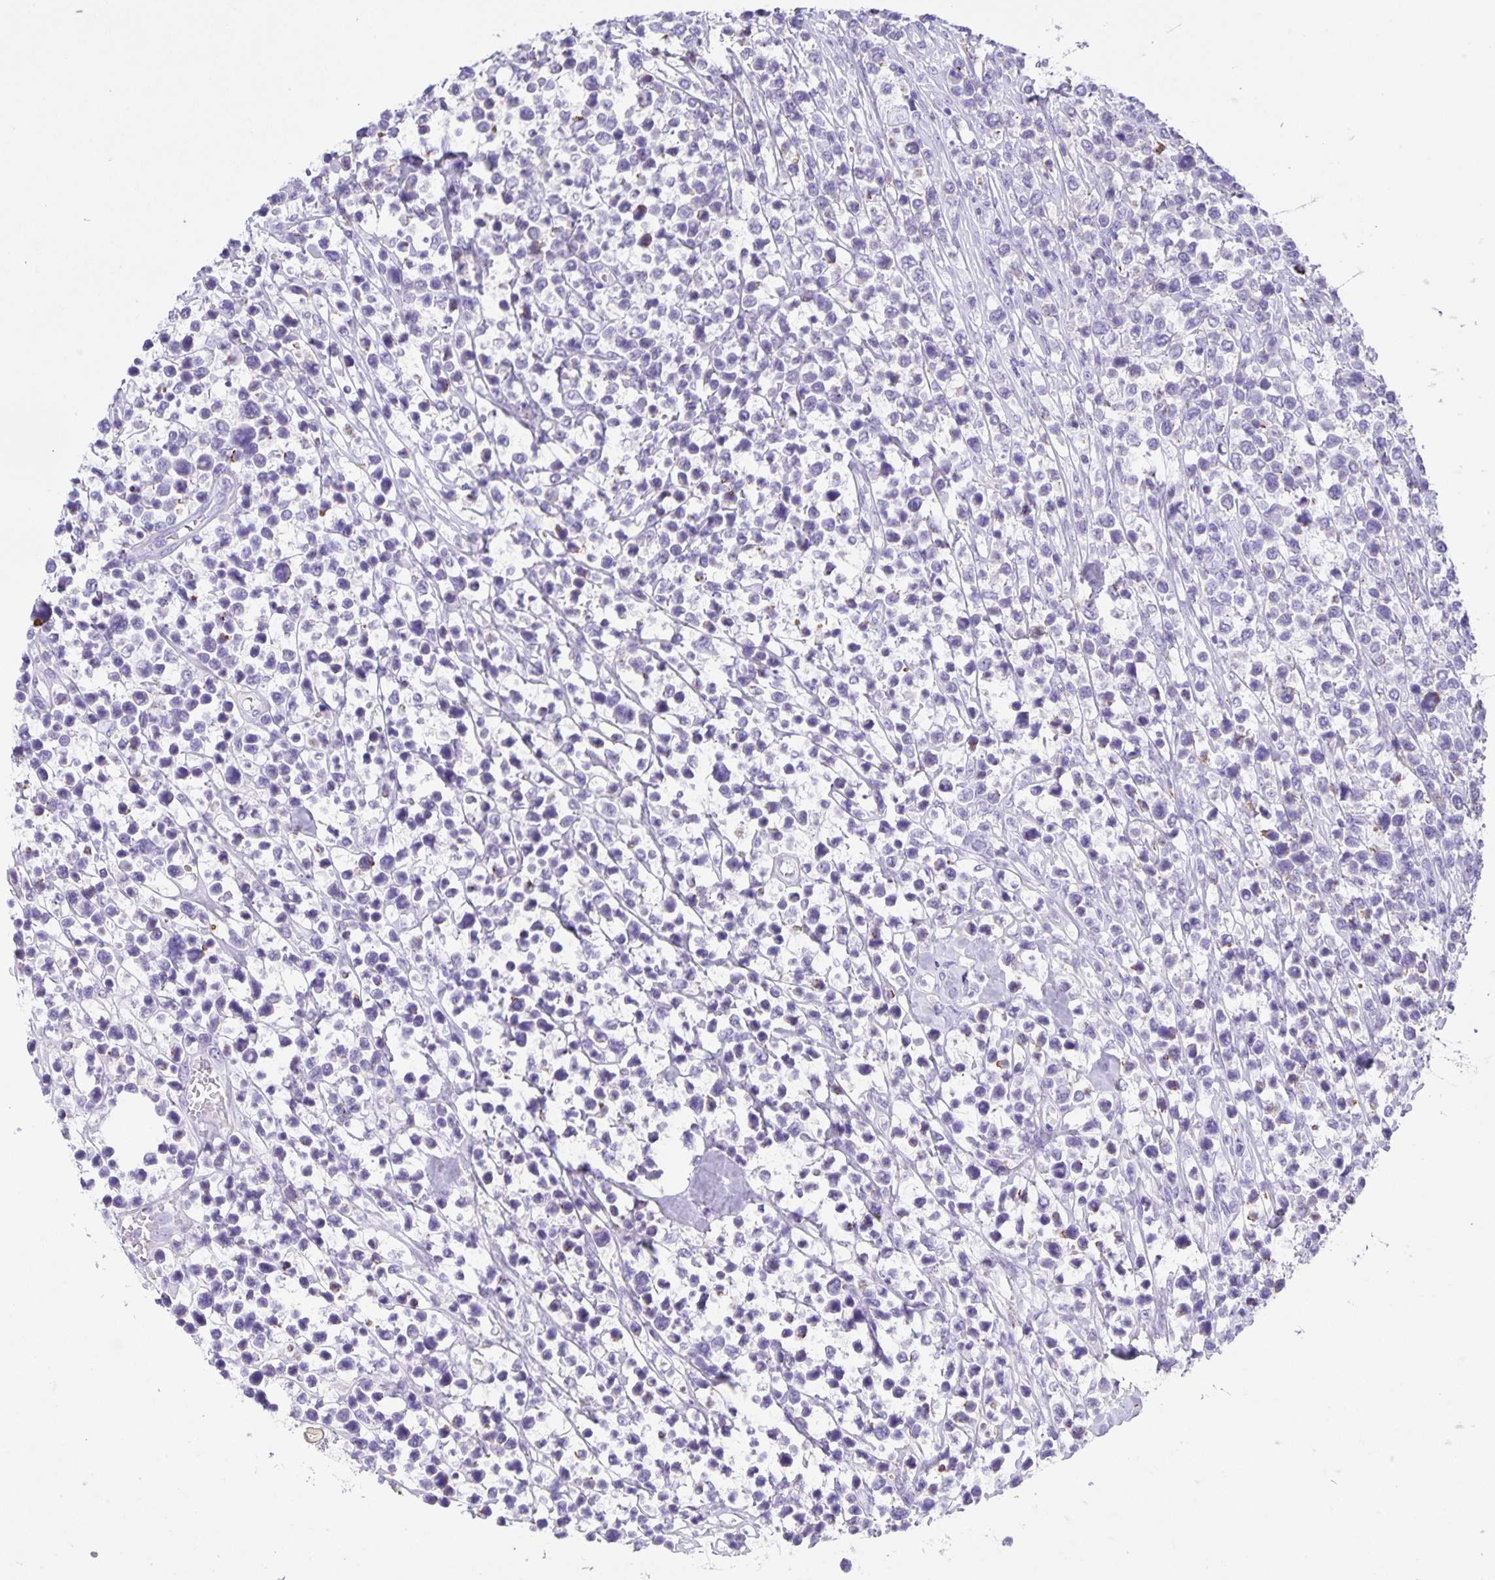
{"staining": {"intensity": "negative", "quantity": "none", "location": "none"}, "tissue": "lymphoma", "cell_type": "Tumor cells", "image_type": "cancer", "snomed": [{"axis": "morphology", "description": "Malignant lymphoma, non-Hodgkin's type, High grade"}, {"axis": "topography", "description": "Soft tissue"}], "caption": "Tumor cells show no significant positivity in high-grade malignant lymphoma, non-Hodgkin's type. (DAB (3,3'-diaminobenzidine) immunohistochemistry (IHC) visualized using brightfield microscopy, high magnification).", "gene": "UBQLN3", "patient": {"sex": "female", "age": 56}}